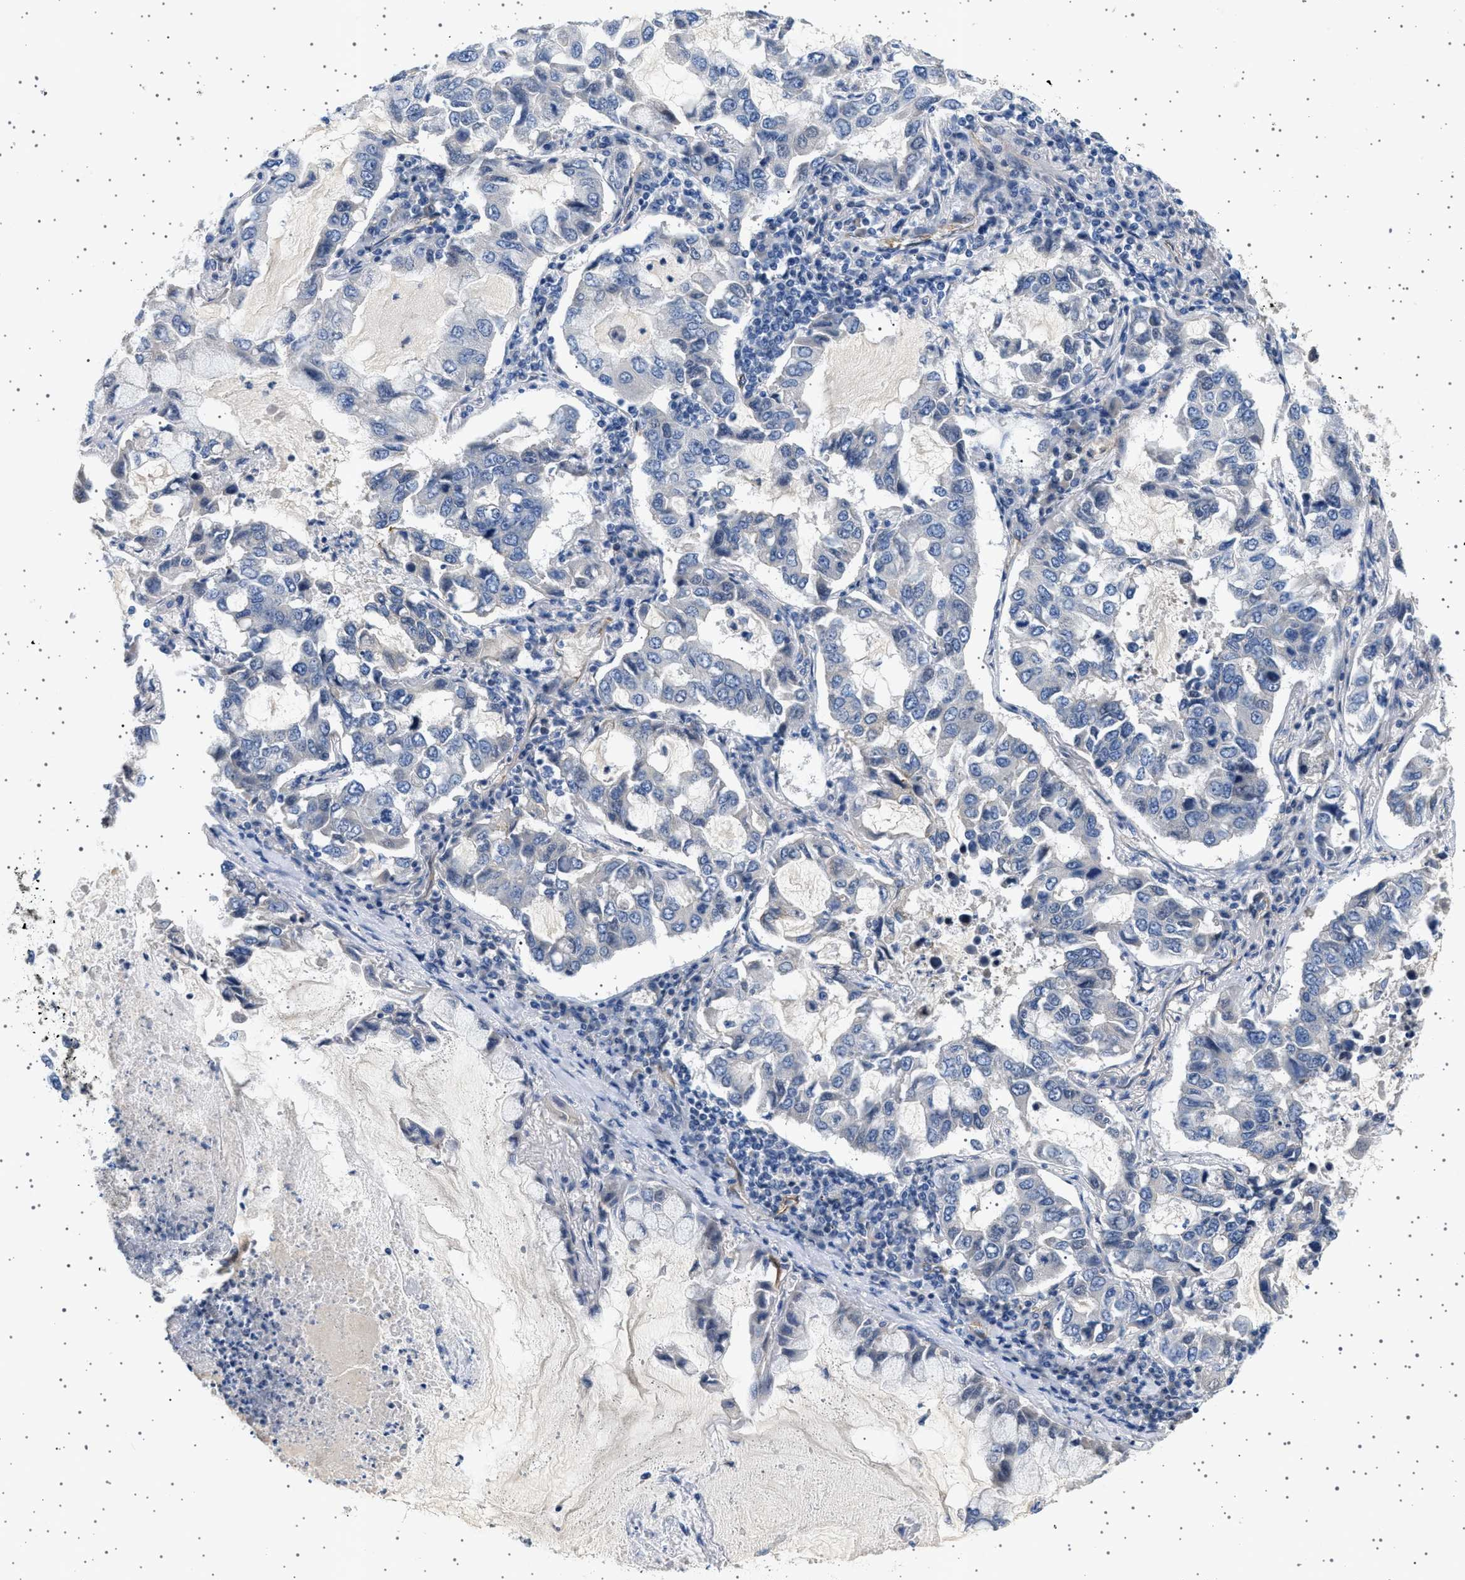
{"staining": {"intensity": "negative", "quantity": "none", "location": "none"}, "tissue": "lung cancer", "cell_type": "Tumor cells", "image_type": "cancer", "snomed": [{"axis": "morphology", "description": "Adenocarcinoma, NOS"}, {"axis": "topography", "description": "Lung"}], "caption": "Immunohistochemistry photomicrograph of neoplastic tissue: adenocarcinoma (lung) stained with DAB exhibits no significant protein positivity in tumor cells.", "gene": "PLPP6", "patient": {"sex": "male", "age": 64}}